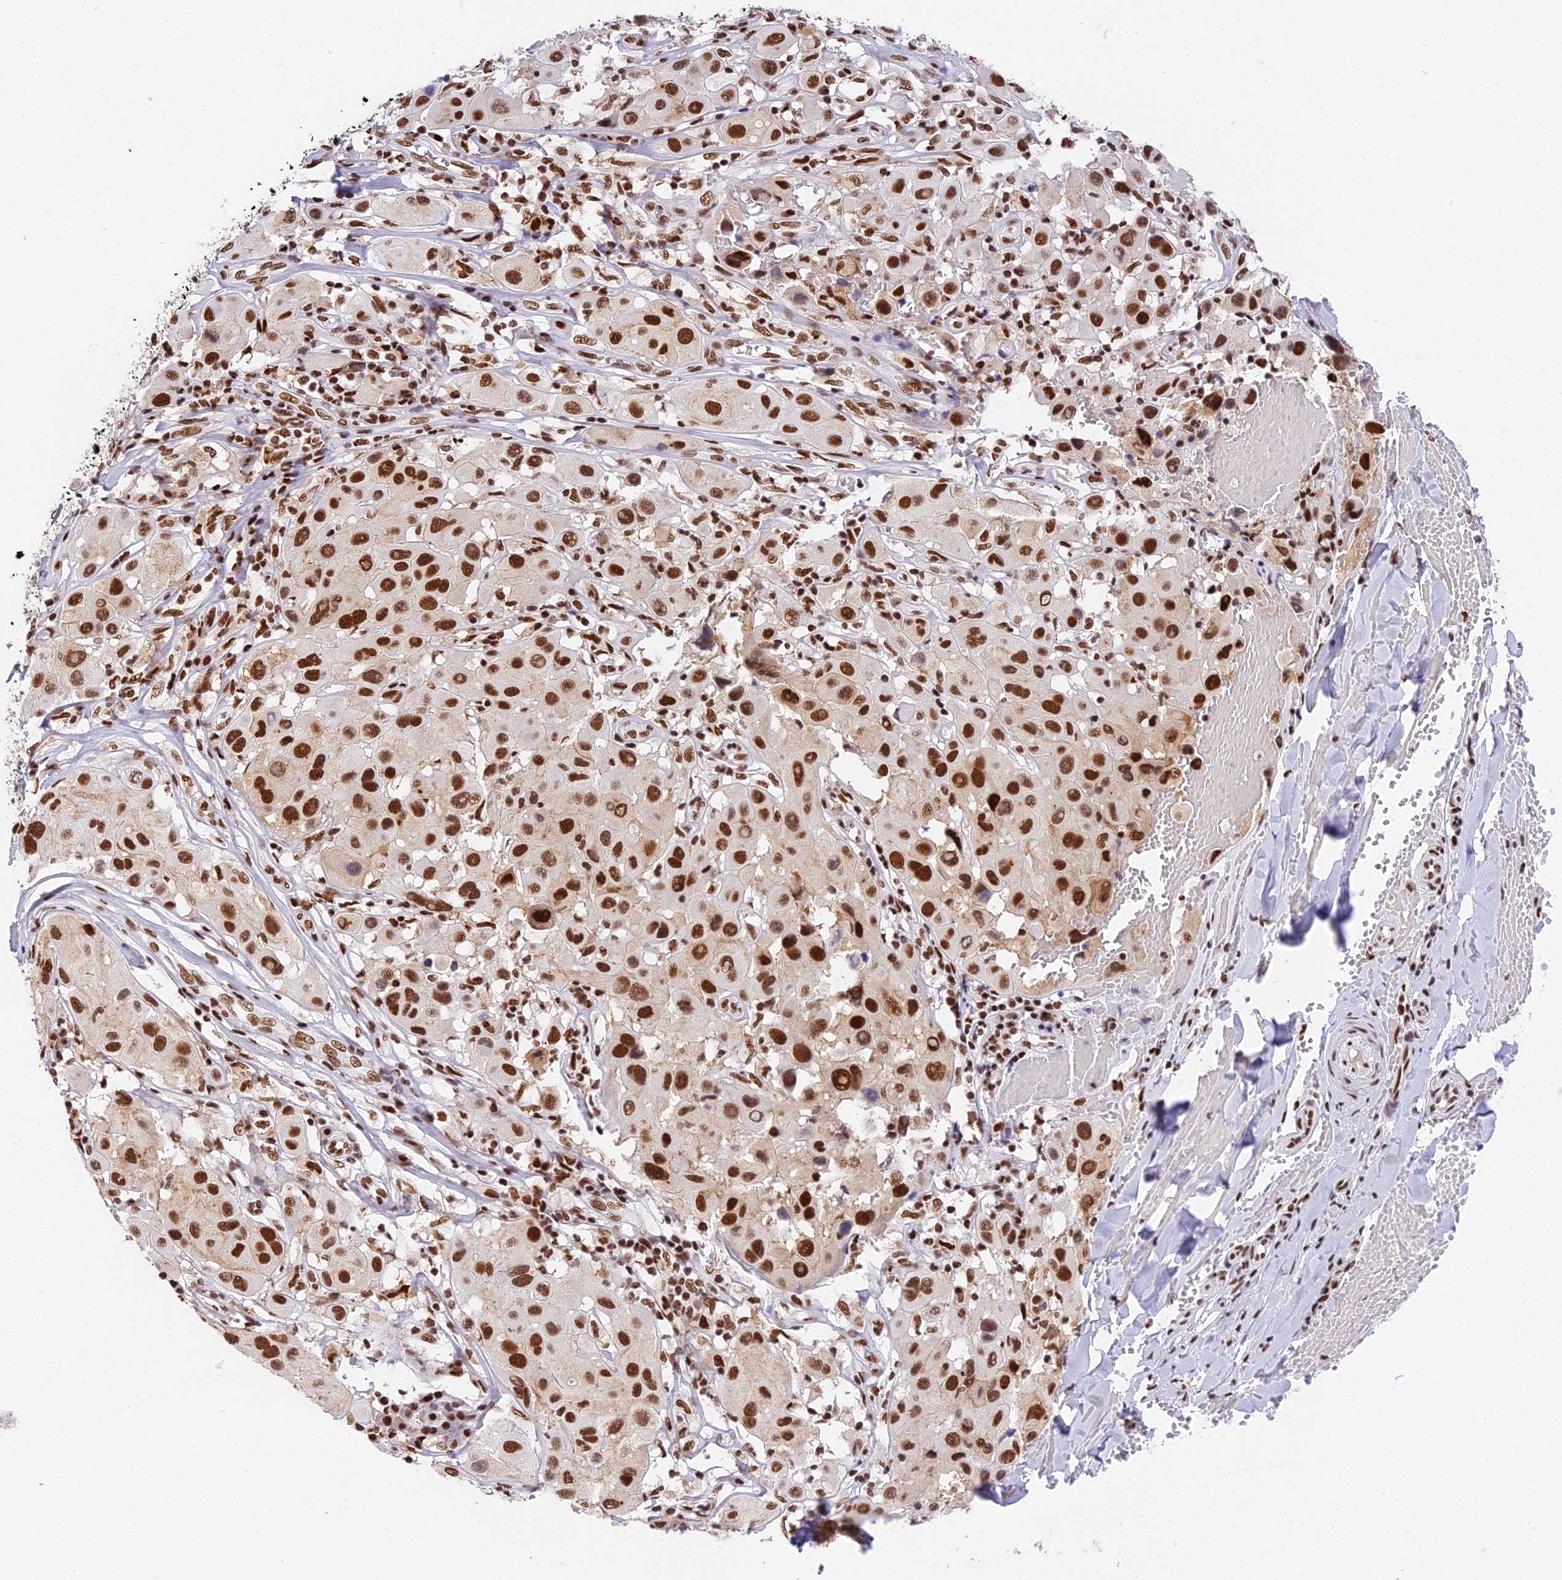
{"staining": {"intensity": "strong", "quantity": ">75%", "location": "nuclear"}, "tissue": "melanoma", "cell_type": "Tumor cells", "image_type": "cancer", "snomed": [{"axis": "morphology", "description": "Malignant melanoma, Metastatic site"}, {"axis": "topography", "description": "Skin"}], "caption": "Immunohistochemical staining of human melanoma reveals high levels of strong nuclear protein positivity in approximately >75% of tumor cells. (IHC, brightfield microscopy, high magnification).", "gene": "SBNO1", "patient": {"sex": "male", "age": 41}}